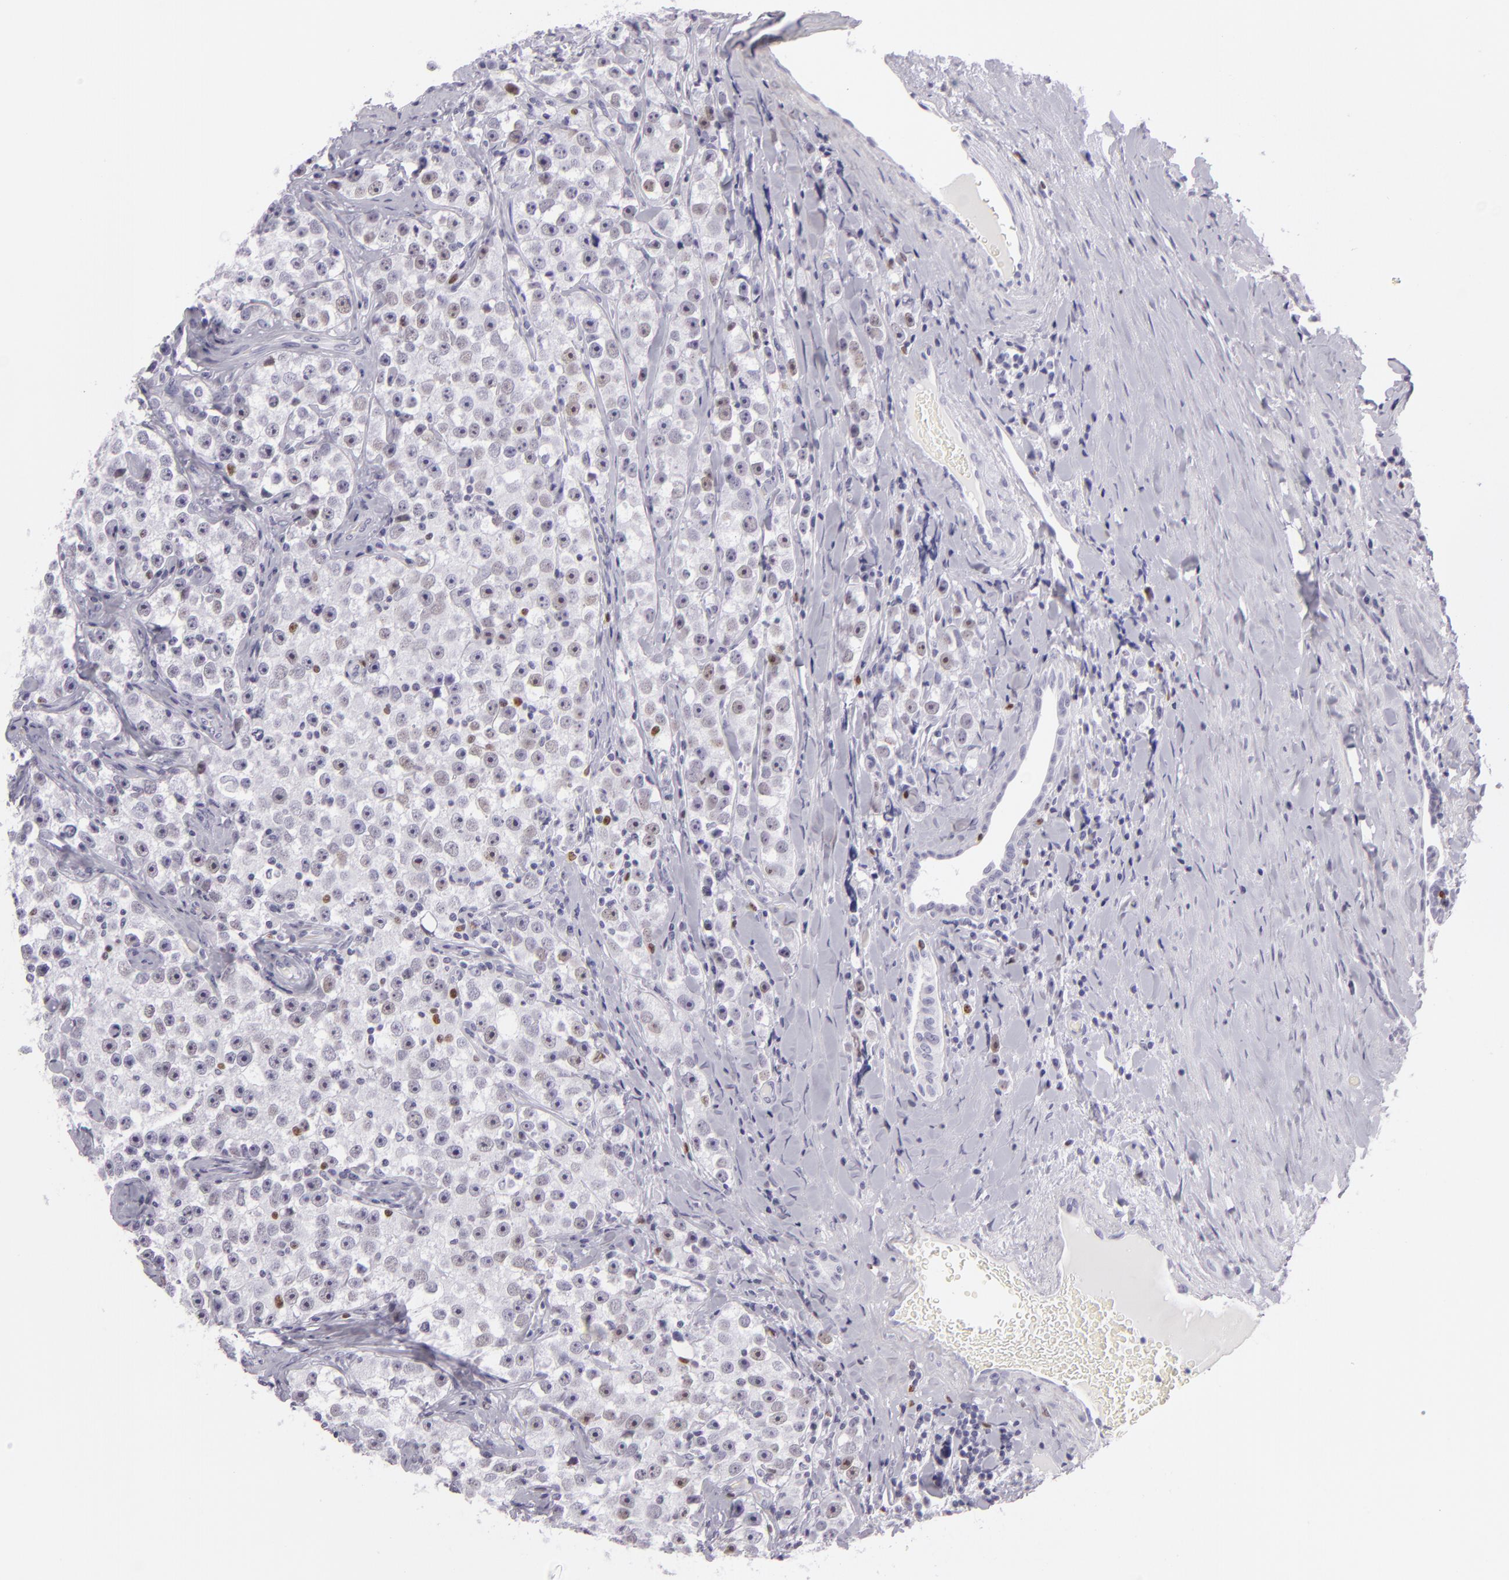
{"staining": {"intensity": "weak", "quantity": "<25%", "location": "nuclear"}, "tissue": "testis cancer", "cell_type": "Tumor cells", "image_type": "cancer", "snomed": [{"axis": "morphology", "description": "Seminoma, NOS"}, {"axis": "topography", "description": "Testis"}], "caption": "Micrograph shows no protein positivity in tumor cells of seminoma (testis) tissue.", "gene": "MCM3", "patient": {"sex": "male", "age": 32}}